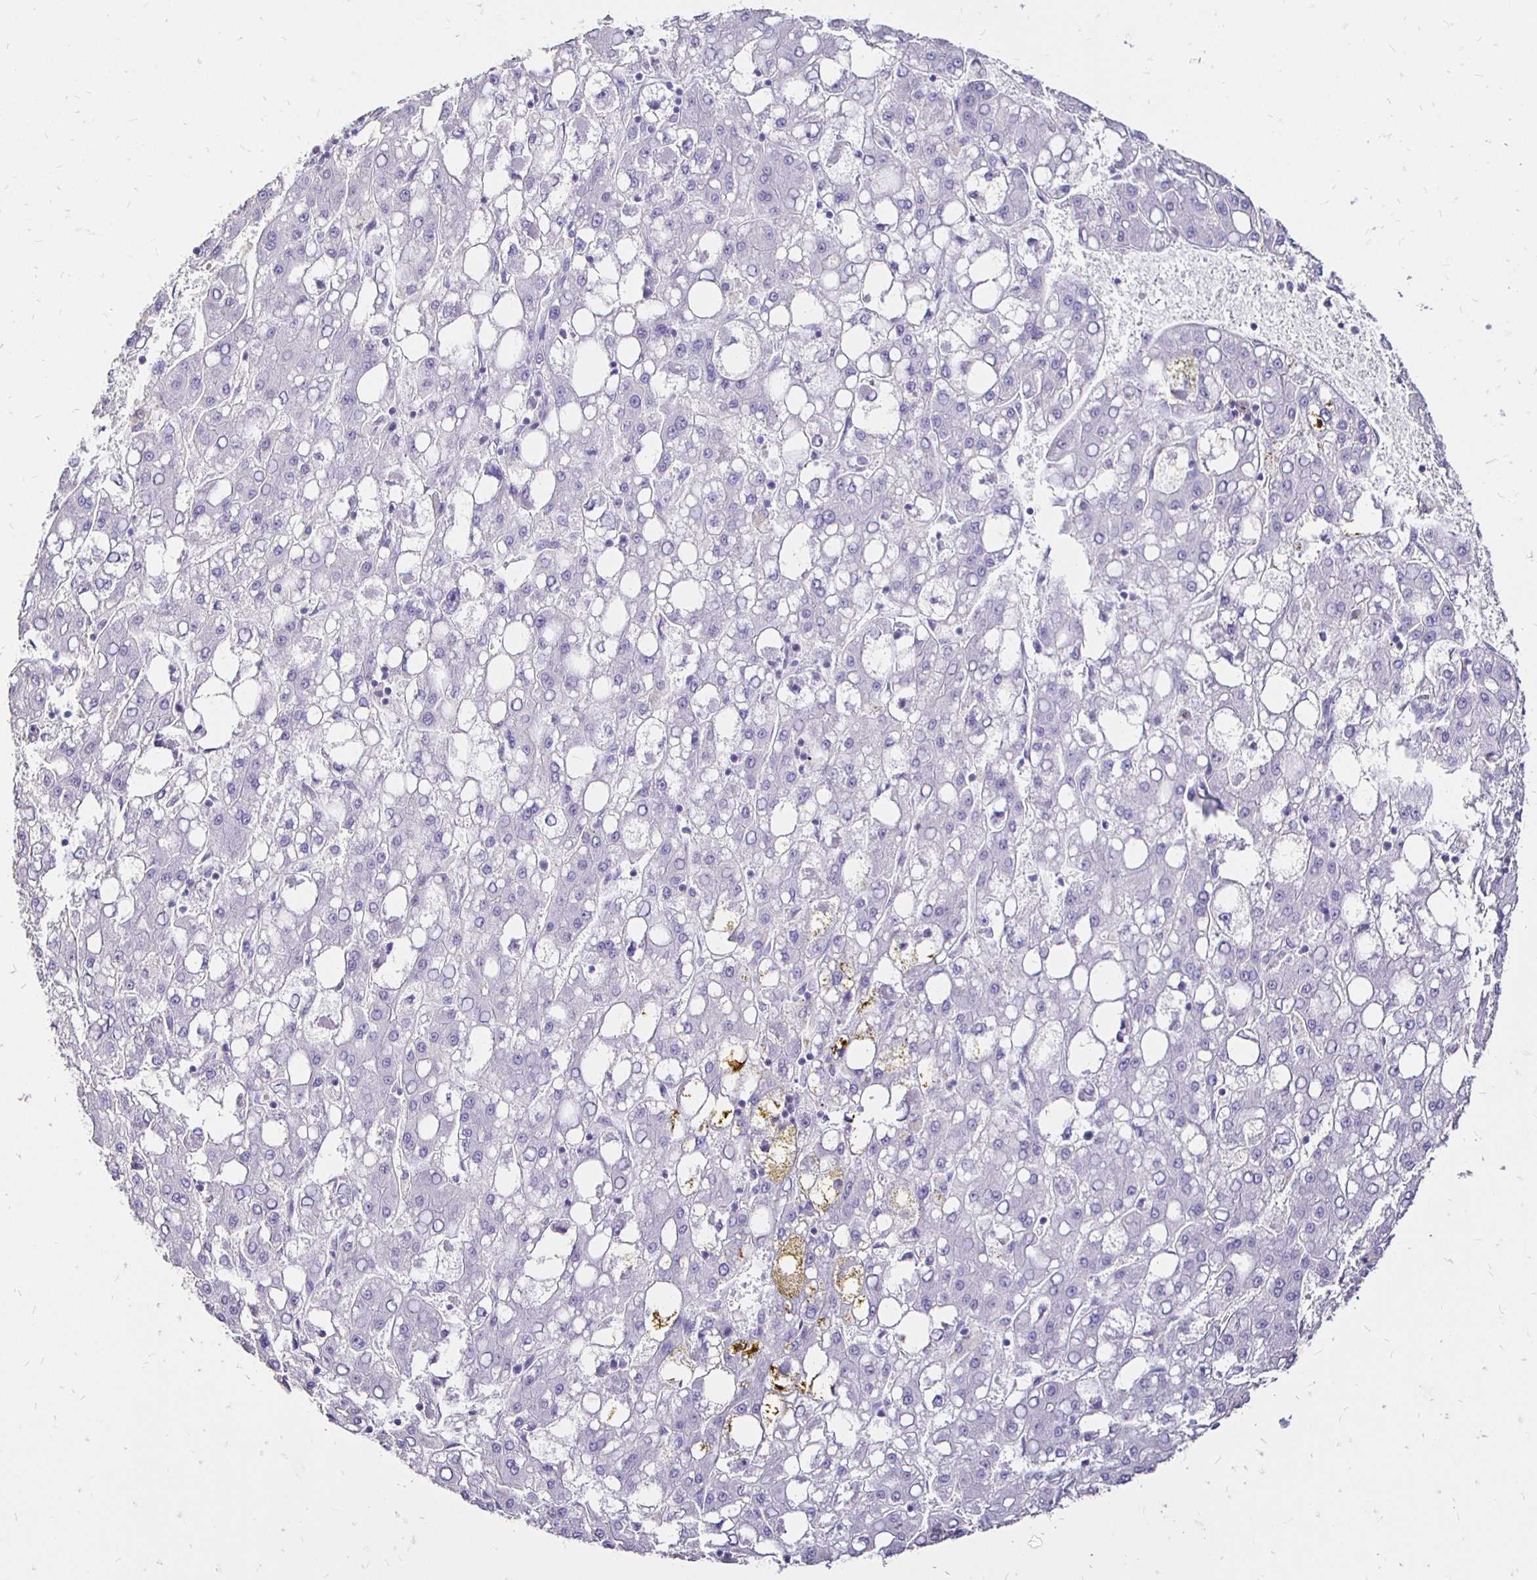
{"staining": {"intensity": "negative", "quantity": "none", "location": "none"}, "tissue": "liver cancer", "cell_type": "Tumor cells", "image_type": "cancer", "snomed": [{"axis": "morphology", "description": "Carcinoma, Hepatocellular, NOS"}, {"axis": "topography", "description": "Liver"}], "caption": "Hepatocellular carcinoma (liver) stained for a protein using immunohistochemistry (IHC) shows no staining tumor cells.", "gene": "IRGC", "patient": {"sex": "male", "age": 65}}